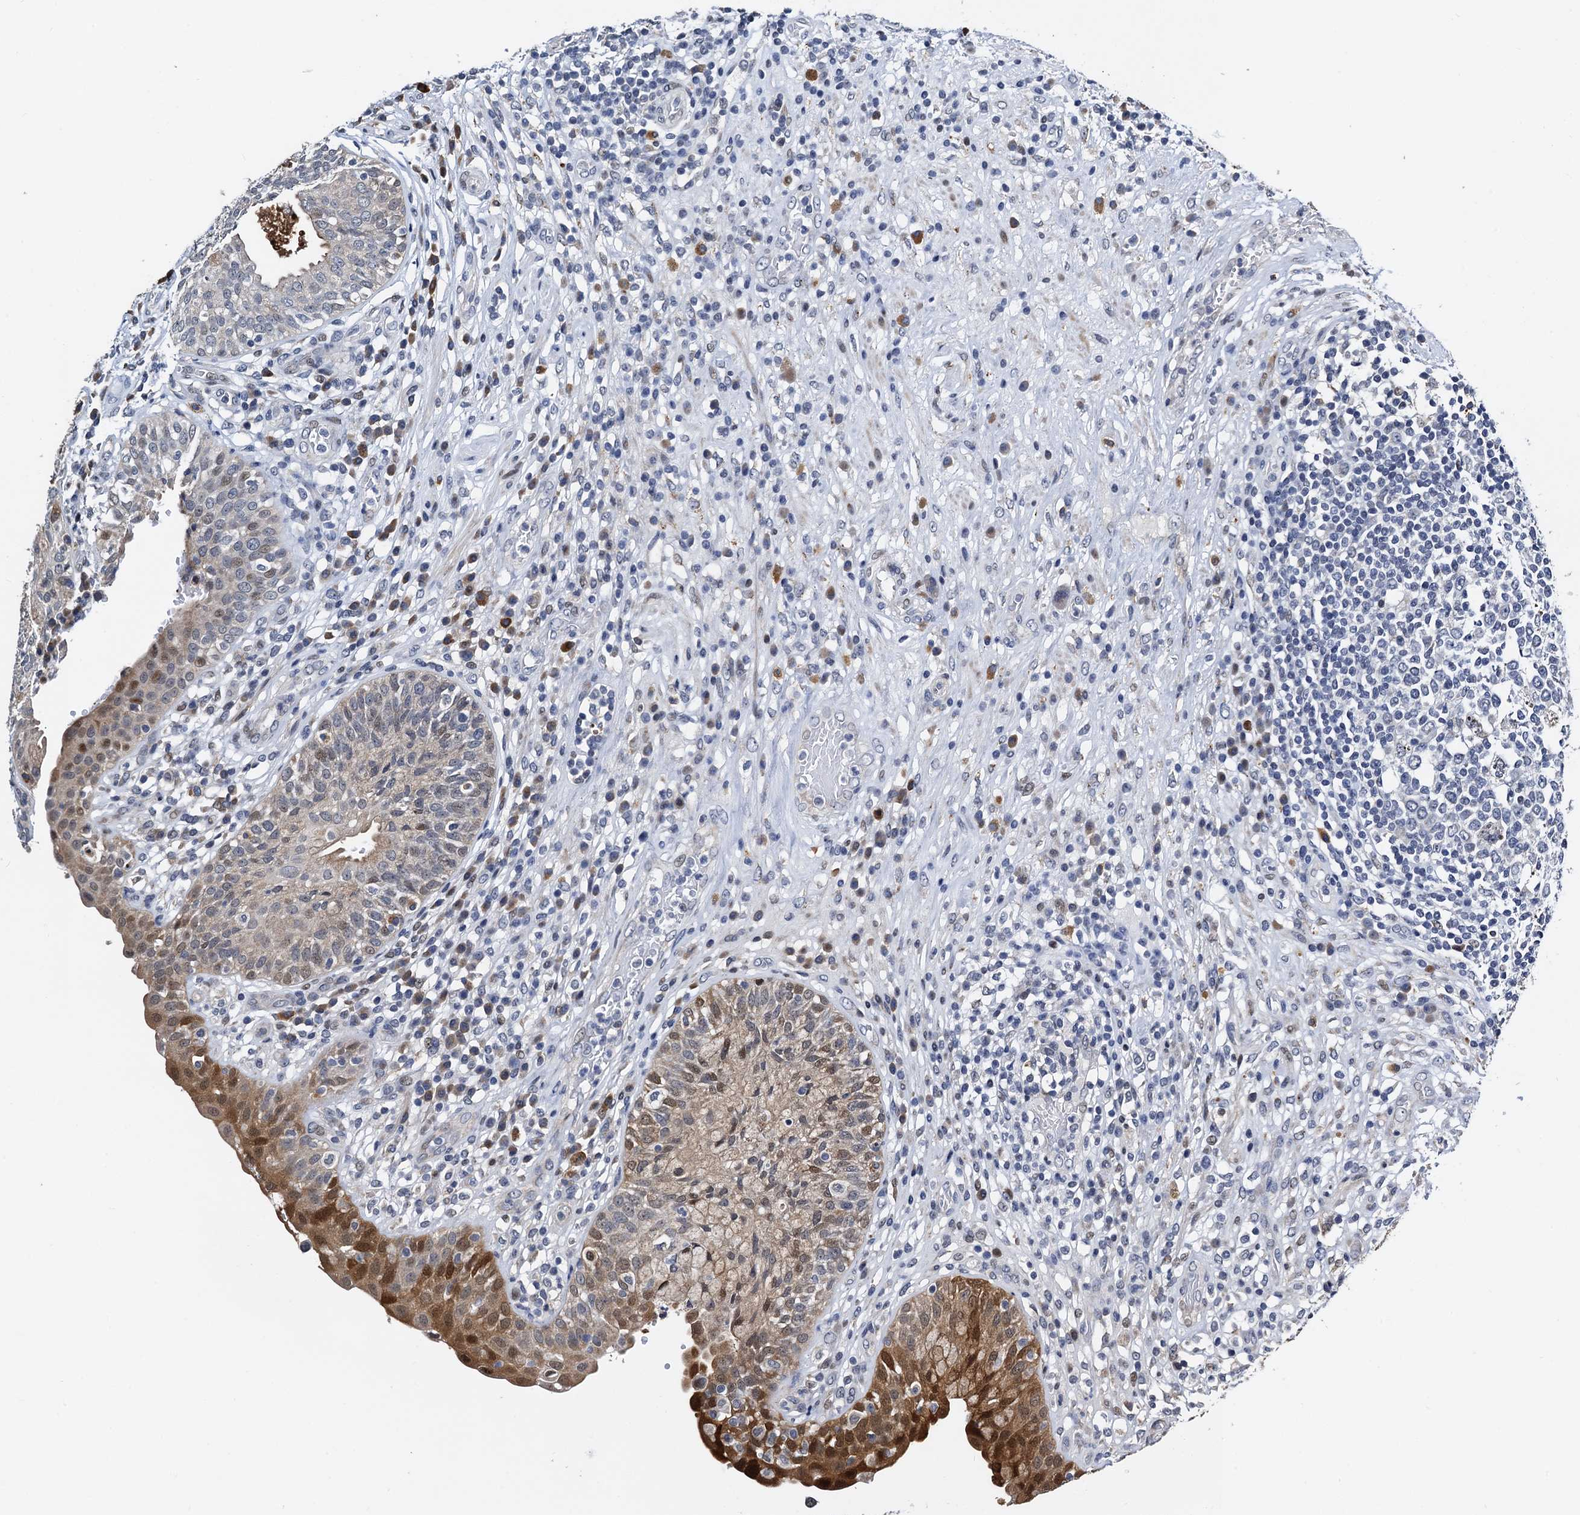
{"staining": {"intensity": "moderate", "quantity": "25%-75%", "location": "cytoplasmic/membranous,nuclear"}, "tissue": "urinary bladder", "cell_type": "Urothelial cells", "image_type": "normal", "snomed": [{"axis": "morphology", "description": "Normal tissue, NOS"}, {"axis": "topography", "description": "Urinary bladder"}], "caption": "Normal urinary bladder was stained to show a protein in brown. There is medium levels of moderate cytoplasmic/membranous,nuclear expression in approximately 25%-75% of urothelial cells. (DAB (3,3'-diaminobenzidine) IHC with brightfield microscopy, high magnification).", "gene": "FAM222A", "patient": {"sex": "female", "age": 62}}